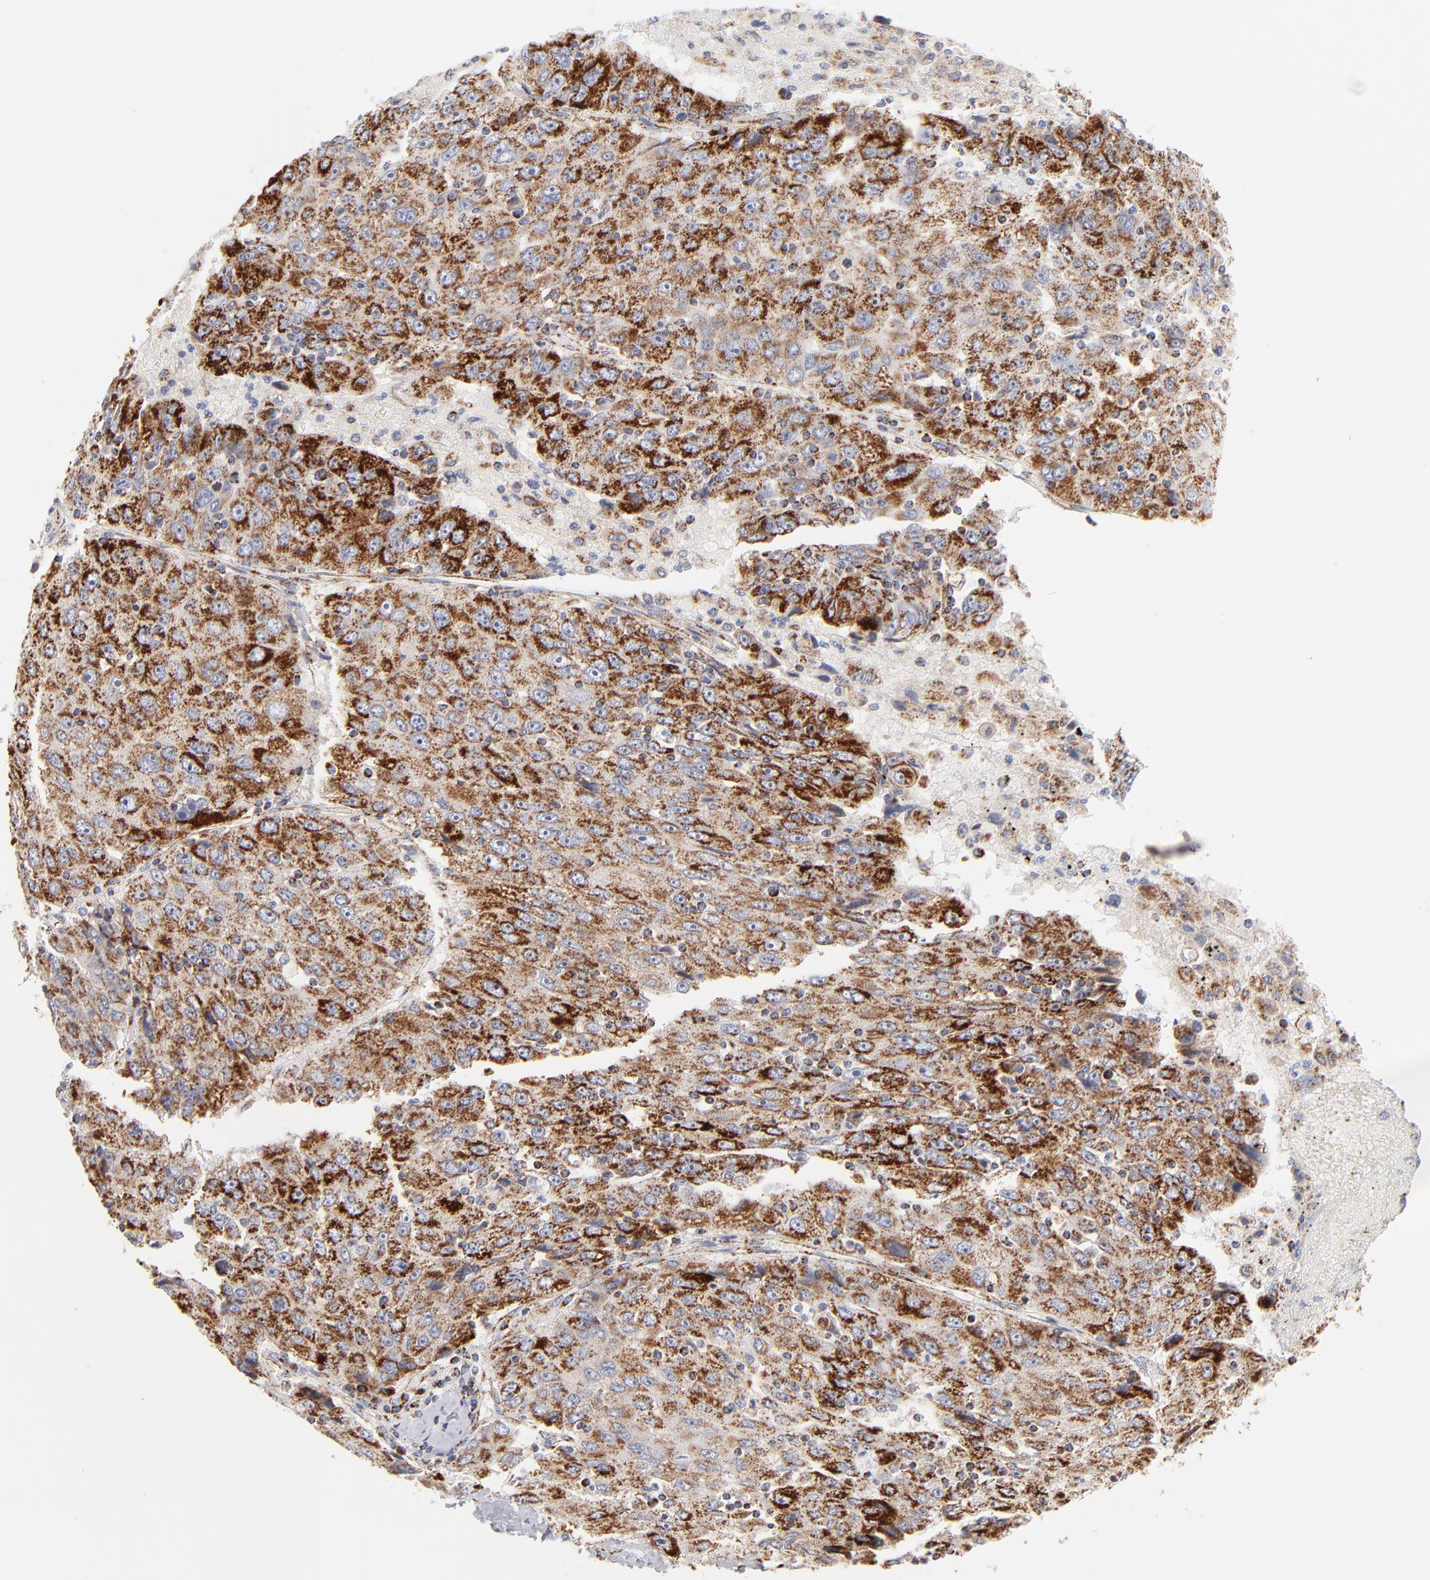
{"staining": {"intensity": "moderate", "quantity": ">75%", "location": "cytoplasmic/membranous"}, "tissue": "liver cancer", "cell_type": "Tumor cells", "image_type": "cancer", "snomed": [{"axis": "morphology", "description": "Carcinoma, Hepatocellular, NOS"}, {"axis": "topography", "description": "Liver"}], "caption": "Liver cancer was stained to show a protein in brown. There is medium levels of moderate cytoplasmic/membranous staining in approximately >75% of tumor cells.", "gene": "DLAT", "patient": {"sex": "male", "age": 49}}